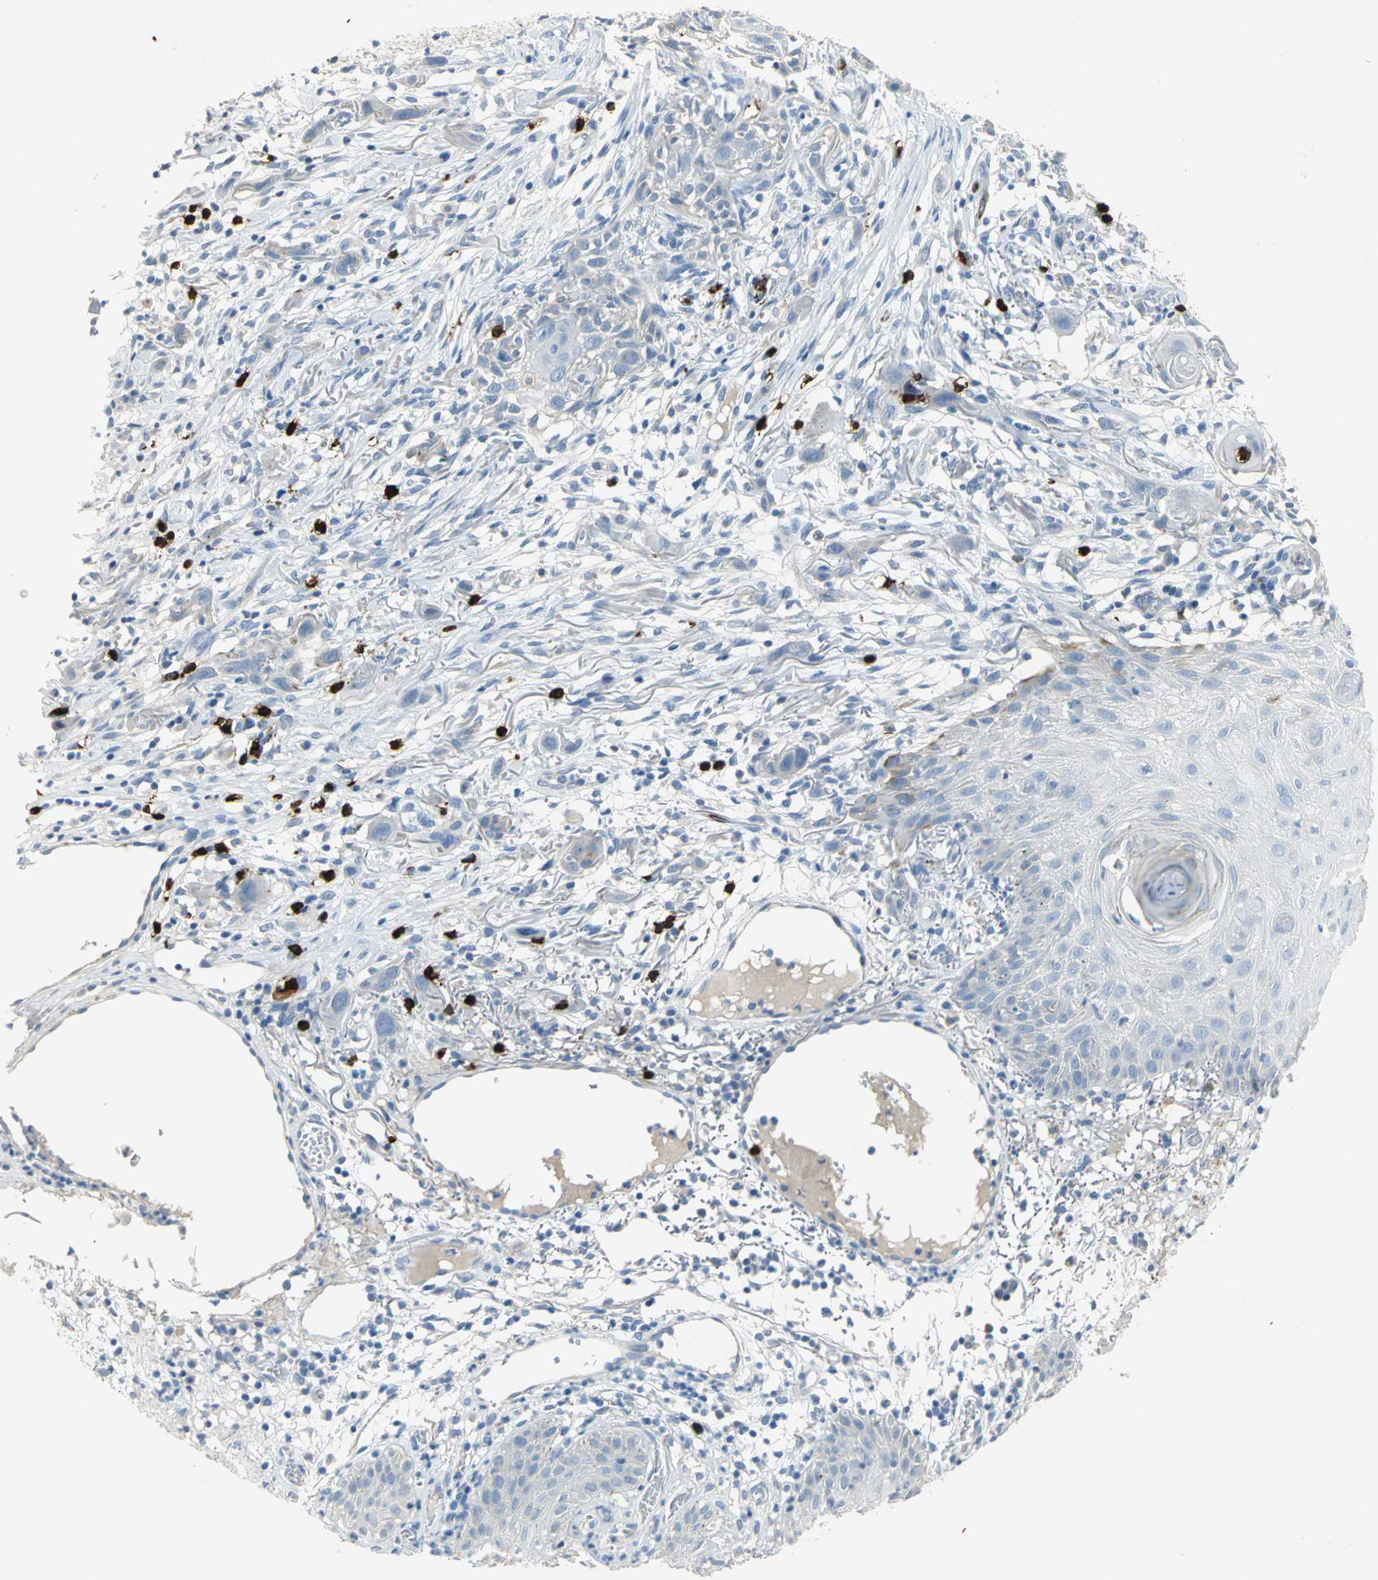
{"staining": {"intensity": "negative", "quantity": "none", "location": "none"}, "tissue": "skin cancer", "cell_type": "Tumor cells", "image_type": "cancer", "snomed": [{"axis": "morphology", "description": "Normal tissue, NOS"}, {"axis": "morphology", "description": "Squamous cell carcinoma, NOS"}, {"axis": "topography", "description": "Skin"}], "caption": "A histopathology image of skin cancer stained for a protein reveals no brown staining in tumor cells.", "gene": "ALOX15", "patient": {"sex": "female", "age": 59}}